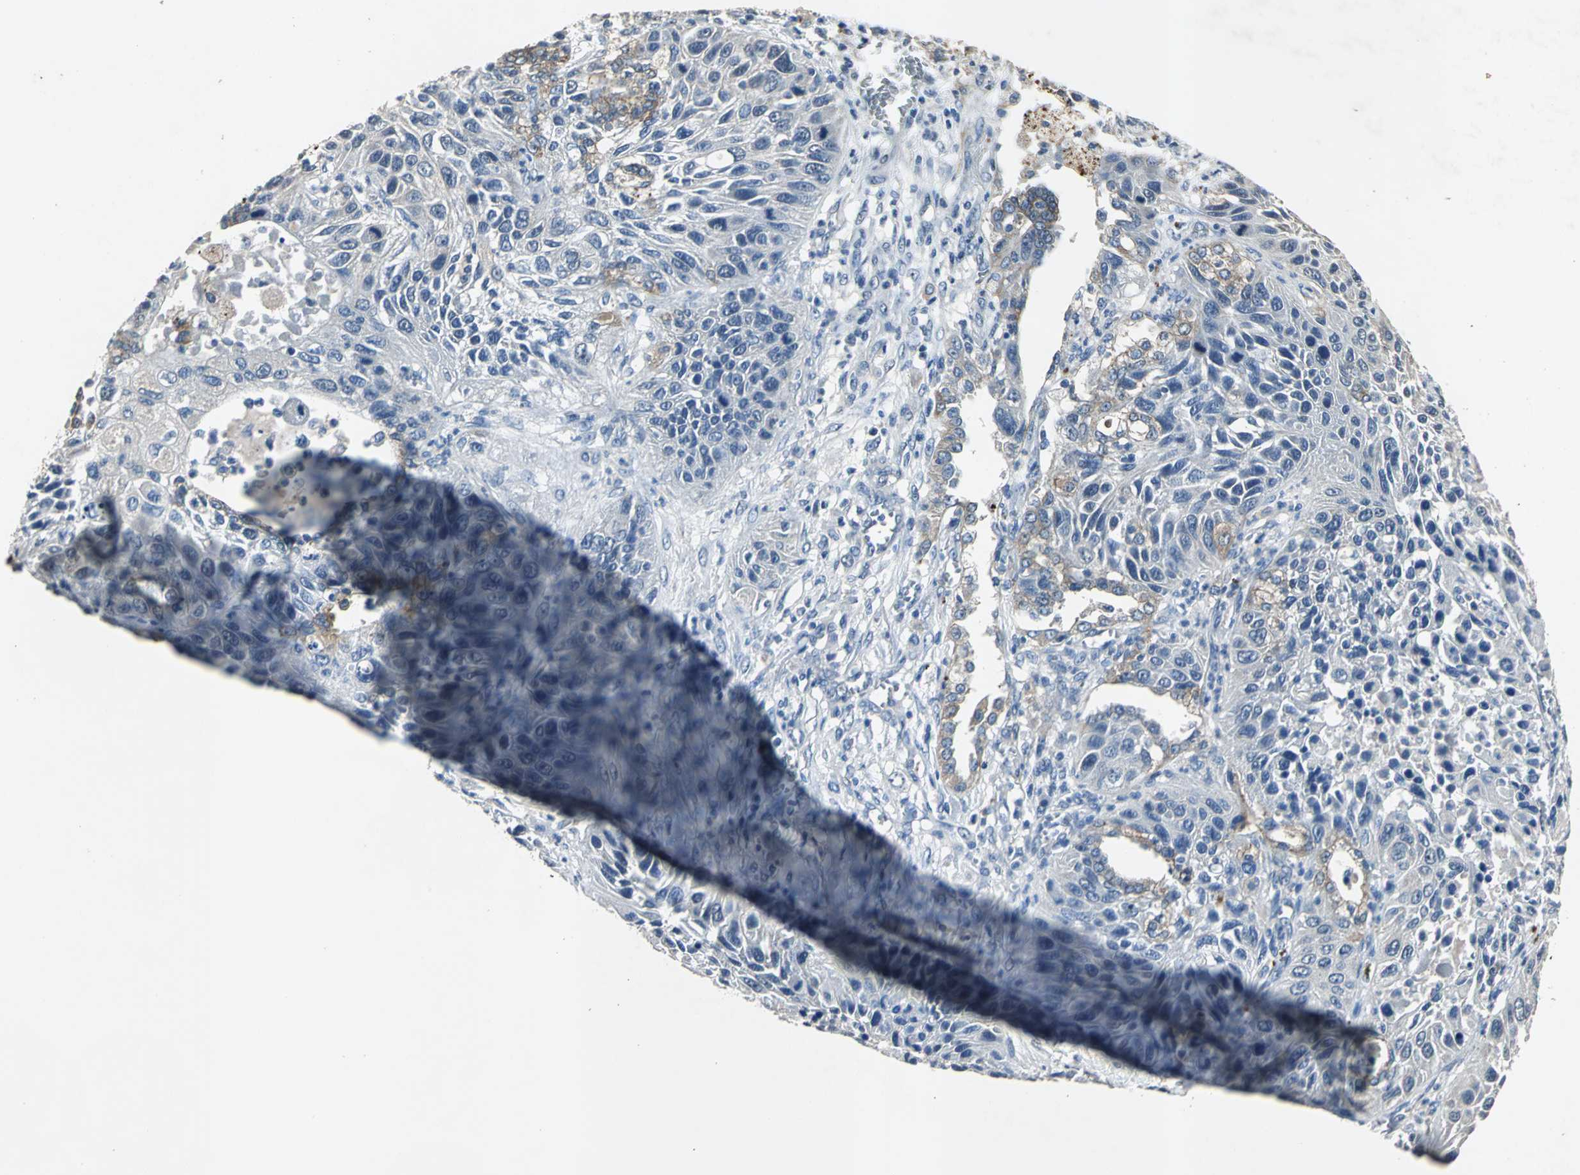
{"staining": {"intensity": "weak", "quantity": "25%-75%", "location": "cytoplasmic/membranous"}, "tissue": "lung cancer", "cell_type": "Tumor cells", "image_type": "cancer", "snomed": [{"axis": "morphology", "description": "Squamous cell carcinoma, NOS"}, {"axis": "topography", "description": "Lung"}], "caption": "Weak cytoplasmic/membranous staining is seen in about 25%-75% of tumor cells in squamous cell carcinoma (lung). The staining was performed using DAB, with brown indicating positive protein expression. Nuclei are stained blue with hematoxylin.", "gene": "OCLN", "patient": {"sex": "female", "age": 76}}